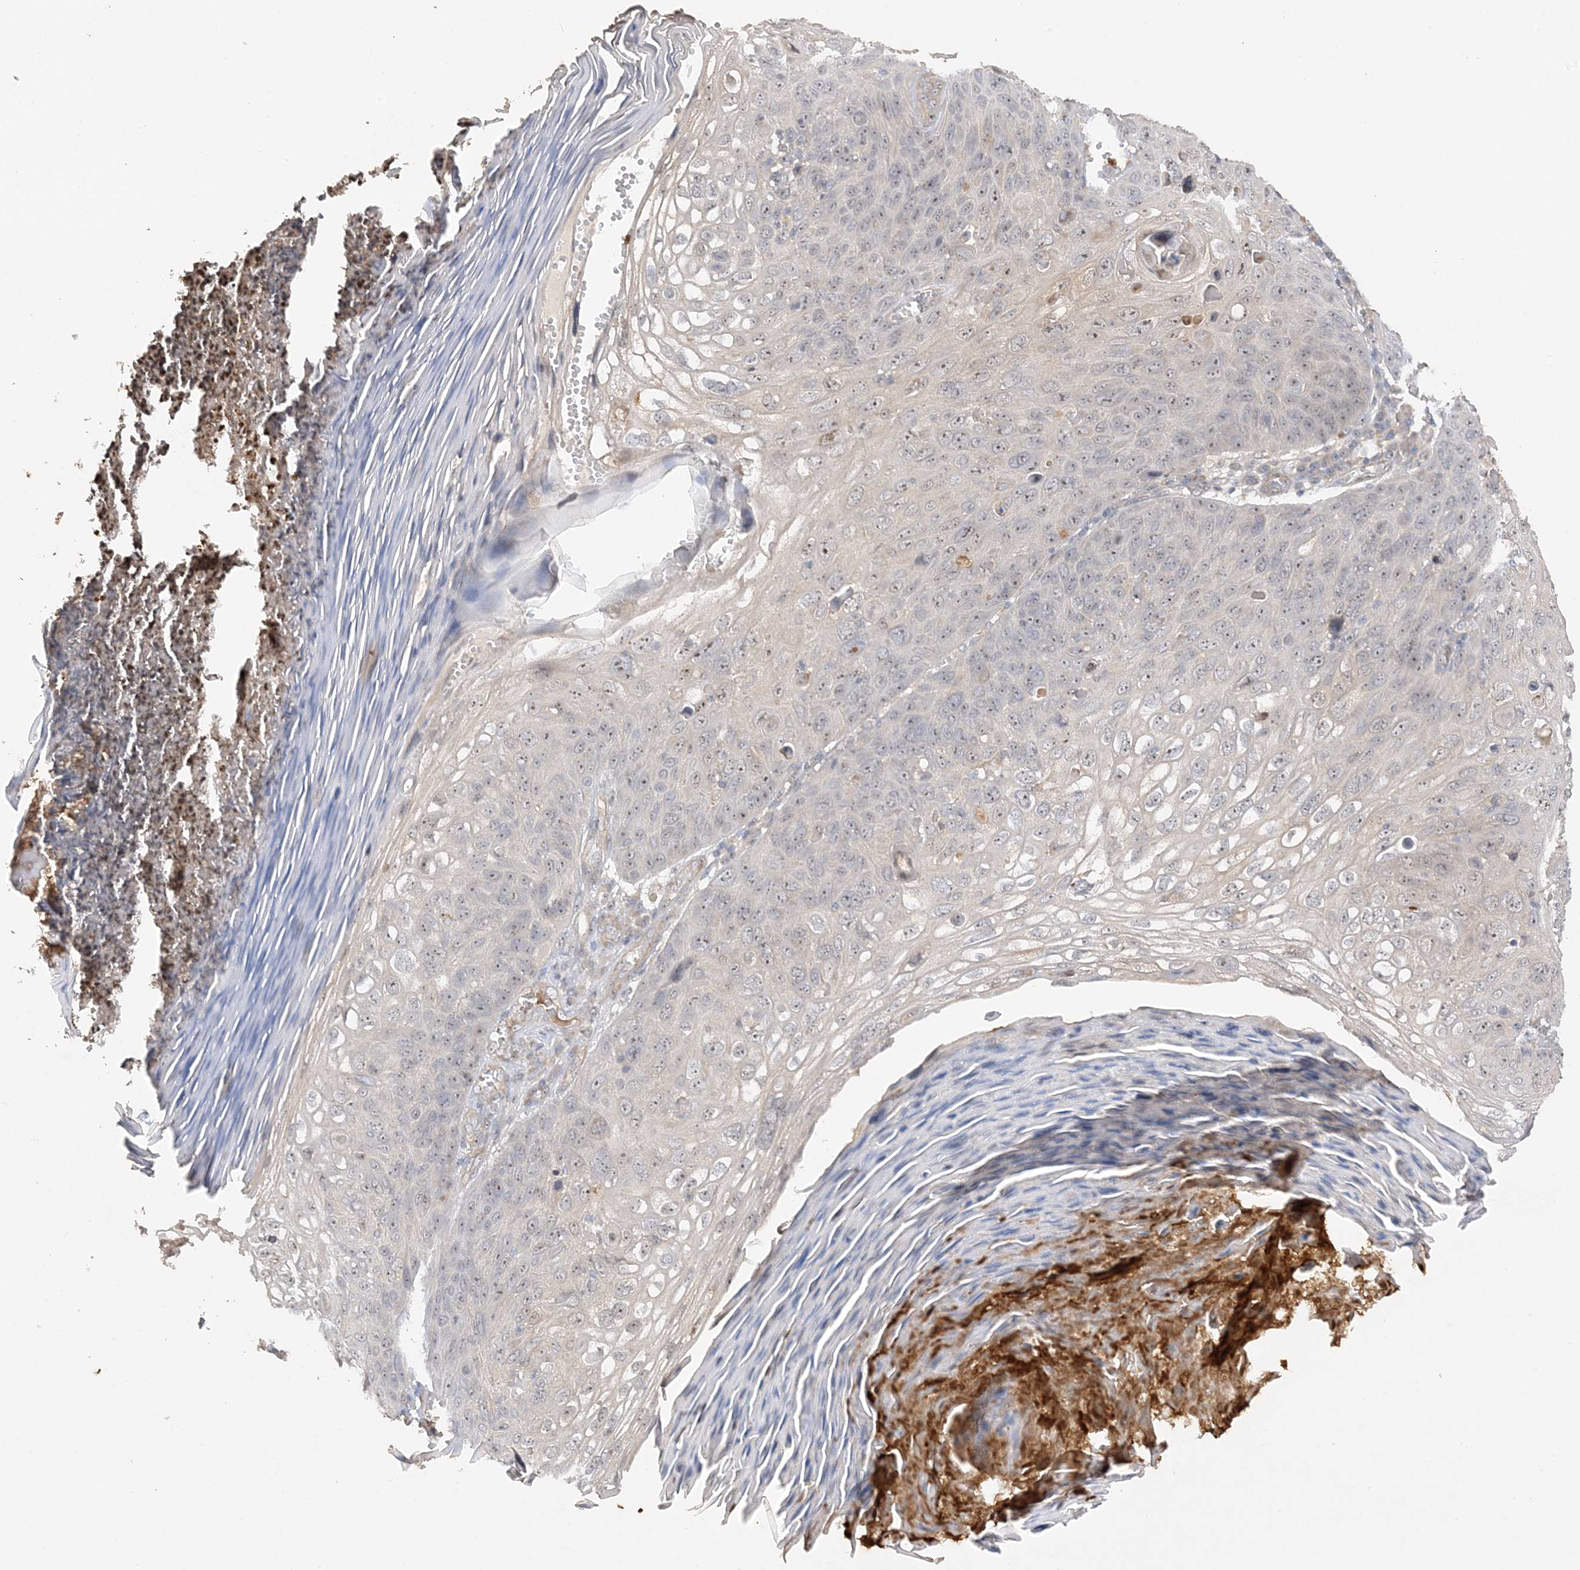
{"staining": {"intensity": "weak", "quantity": "25%-75%", "location": "nuclear"}, "tissue": "skin cancer", "cell_type": "Tumor cells", "image_type": "cancer", "snomed": [{"axis": "morphology", "description": "Squamous cell carcinoma, NOS"}, {"axis": "topography", "description": "Skin"}], "caption": "Skin cancer (squamous cell carcinoma) tissue exhibits weak nuclear staining in about 25%-75% of tumor cells", "gene": "DDX18", "patient": {"sex": "female", "age": 90}}